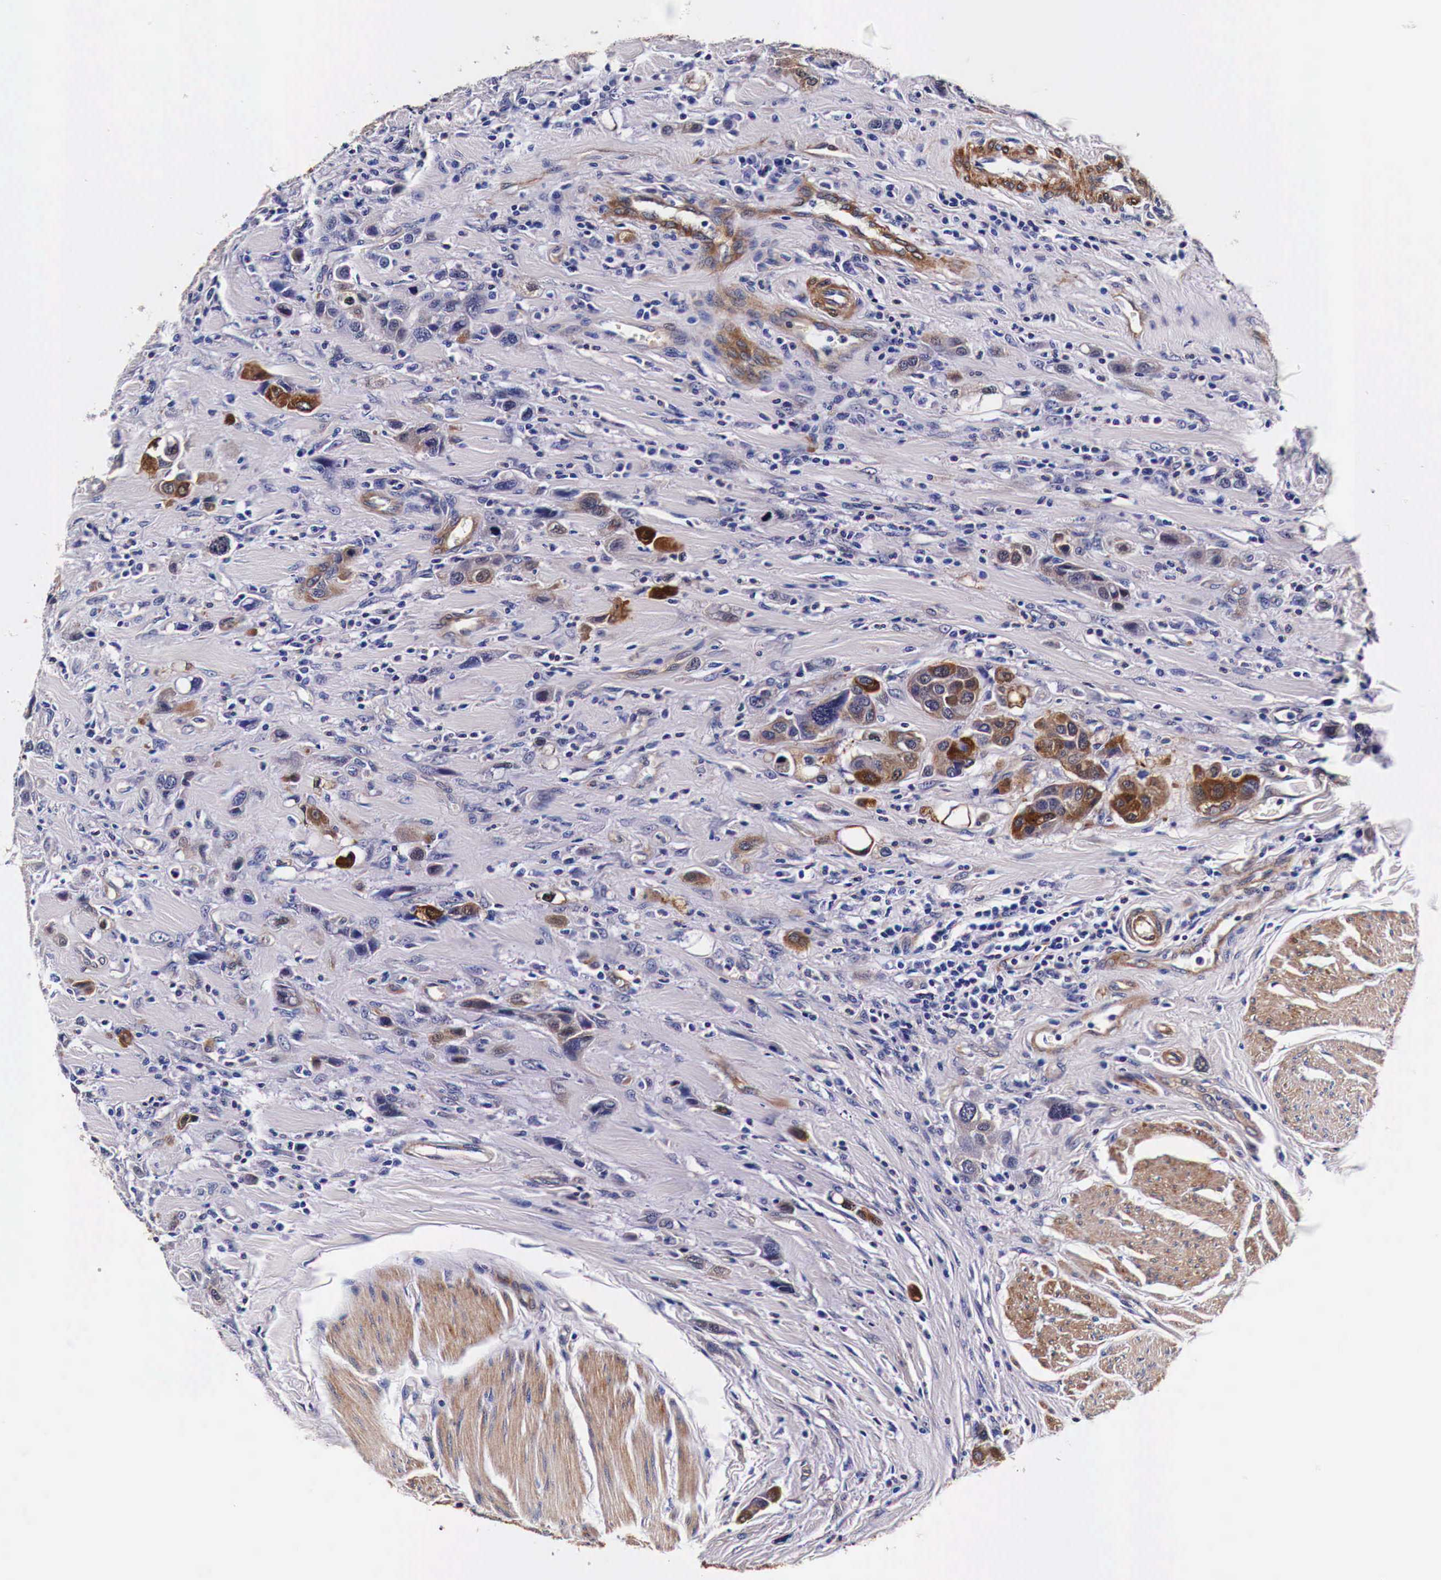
{"staining": {"intensity": "moderate", "quantity": "<25%", "location": "cytoplasmic/membranous"}, "tissue": "urothelial cancer", "cell_type": "Tumor cells", "image_type": "cancer", "snomed": [{"axis": "morphology", "description": "Urothelial carcinoma, High grade"}, {"axis": "topography", "description": "Urinary bladder"}], "caption": "Protein analysis of urothelial cancer tissue reveals moderate cytoplasmic/membranous staining in approximately <25% of tumor cells.", "gene": "HSPB1", "patient": {"sex": "male", "age": 50}}